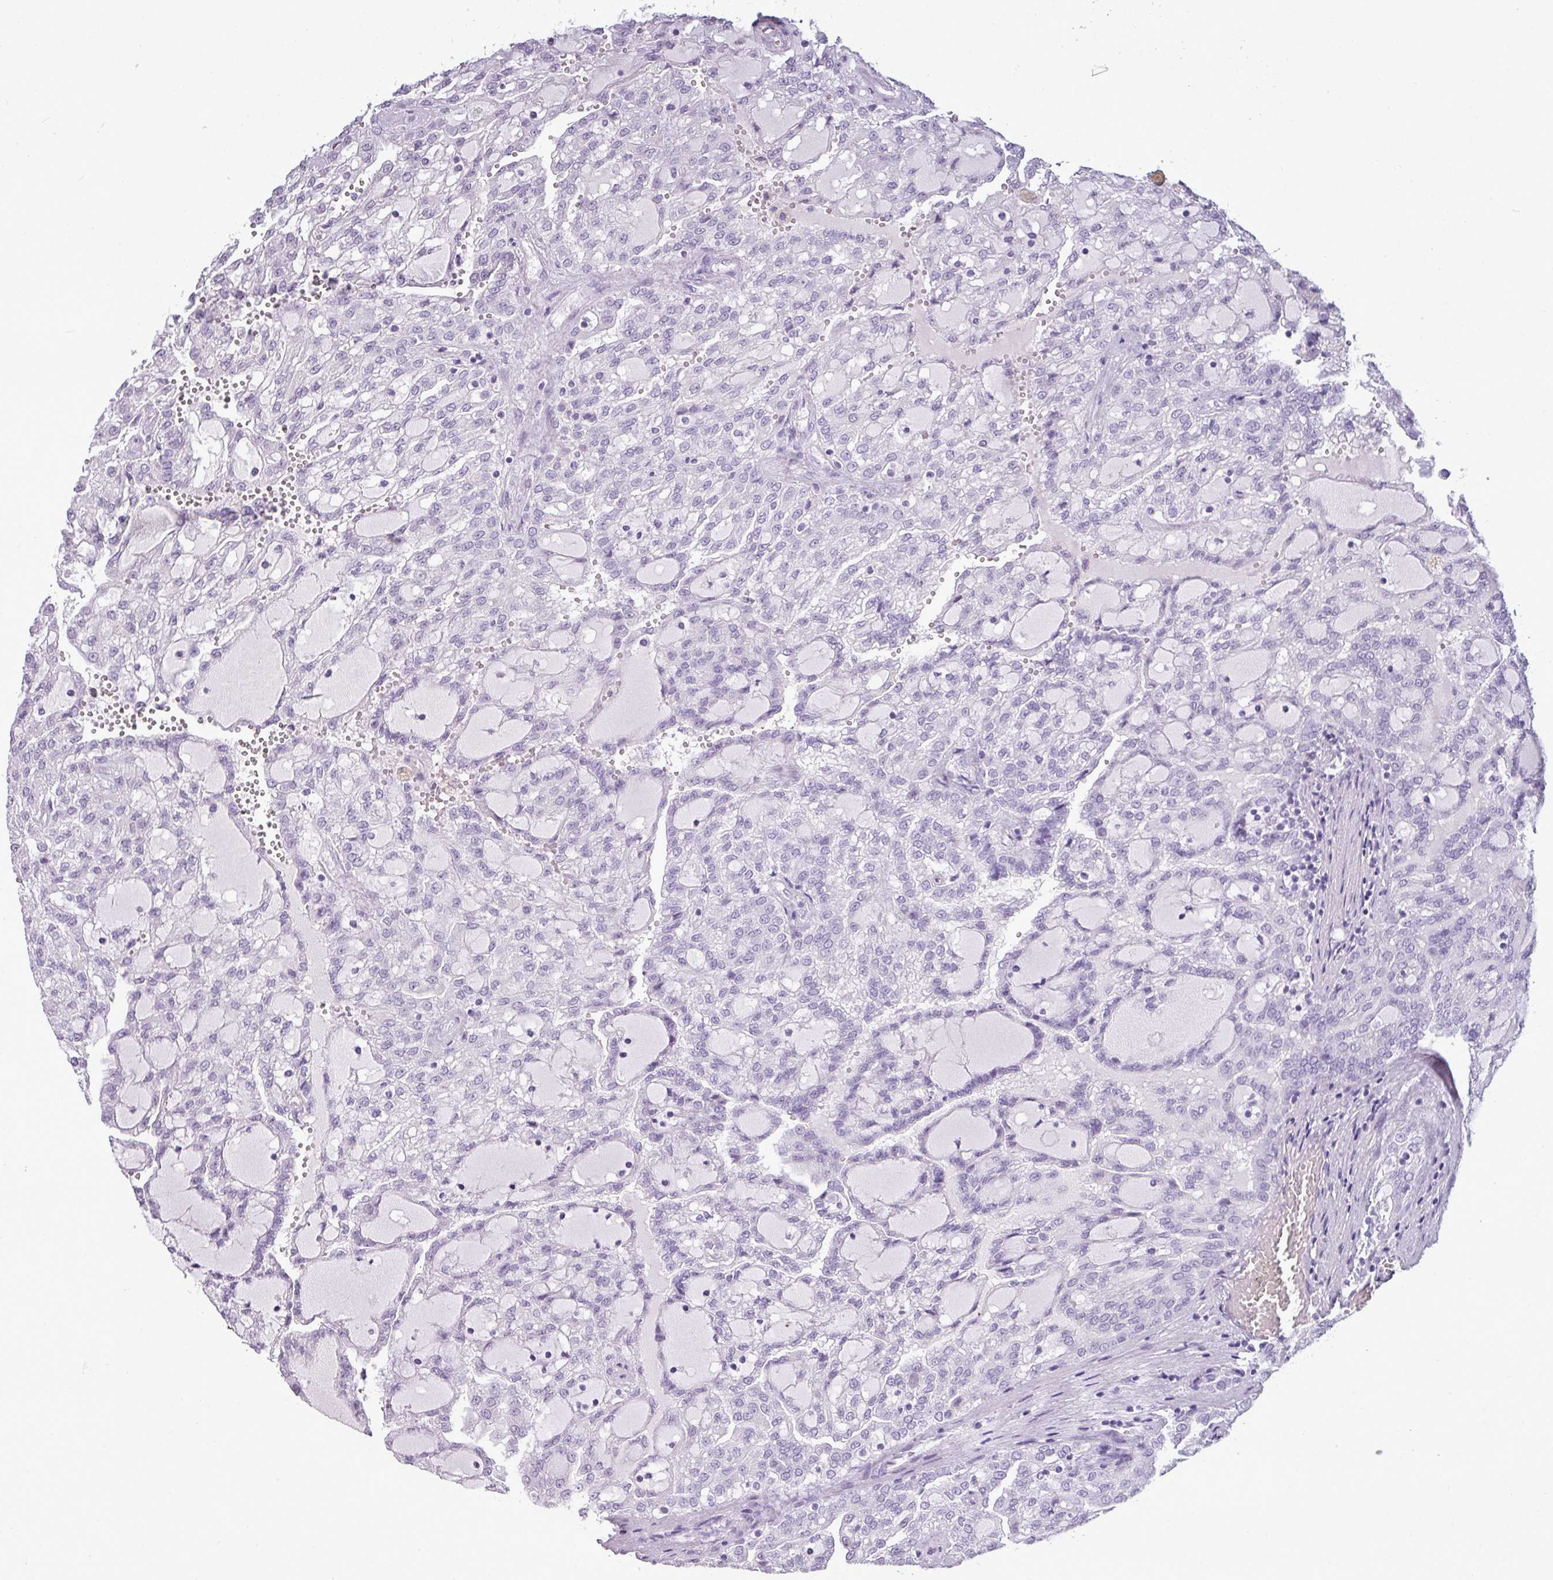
{"staining": {"intensity": "negative", "quantity": "none", "location": "none"}, "tissue": "renal cancer", "cell_type": "Tumor cells", "image_type": "cancer", "snomed": [{"axis": "morphology", "description": "Adenocarcinoma, NOS"}, {"axis": "topography", "description": "Kidney"}], "caption": "Tumor cells show no significant staining in renal cancer.", "gene": "TMEM91", "patient": {"sex": "male", "age": 63}}